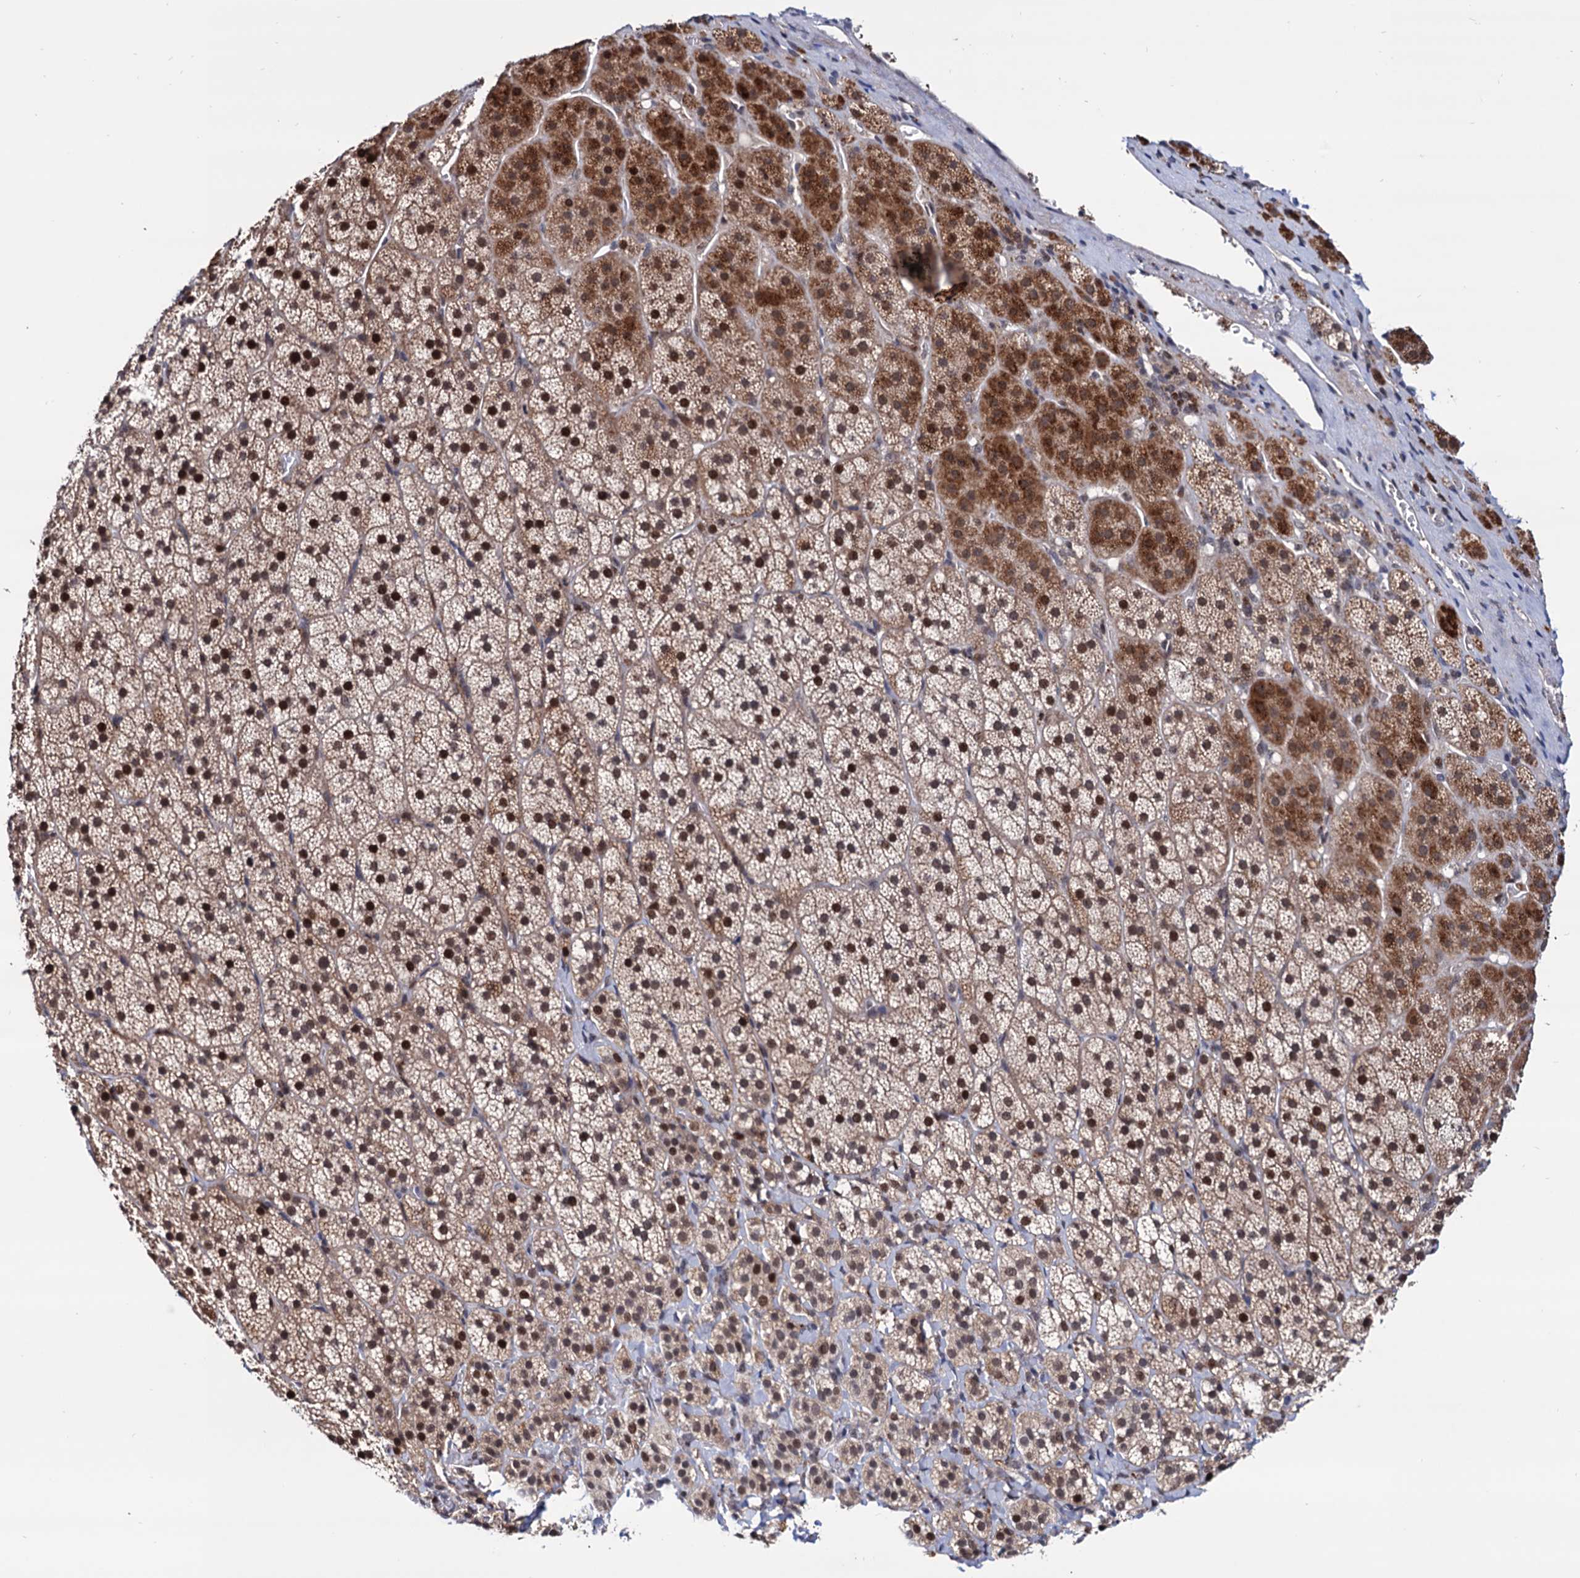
{"staining": {"intensity": "moderate", "quantity": ">75%", "location": "cytoplasmic/membranous,nuclear"}, "tissue": "adrenal gland", "cell_type": "Glandular cells", "image_type": "normal", "snomed": [{"axis": "morphology", "description": "Normal tissue, NOS"}, {"axis": "topography", "description": "Adrenal gland"}], "caption": "Normal adrenal gland displays moderate cytoplasmic/membranous,nuclear staining in approximately >75% of glandular cells, visualized by immunohistochemistry. (DAB (3,3'-diaminobenzidine) IHC with brightfield microscopy, high magnification).", "gene": "RNASEH2B", "patient": {"sex": "female", "age": 44}}